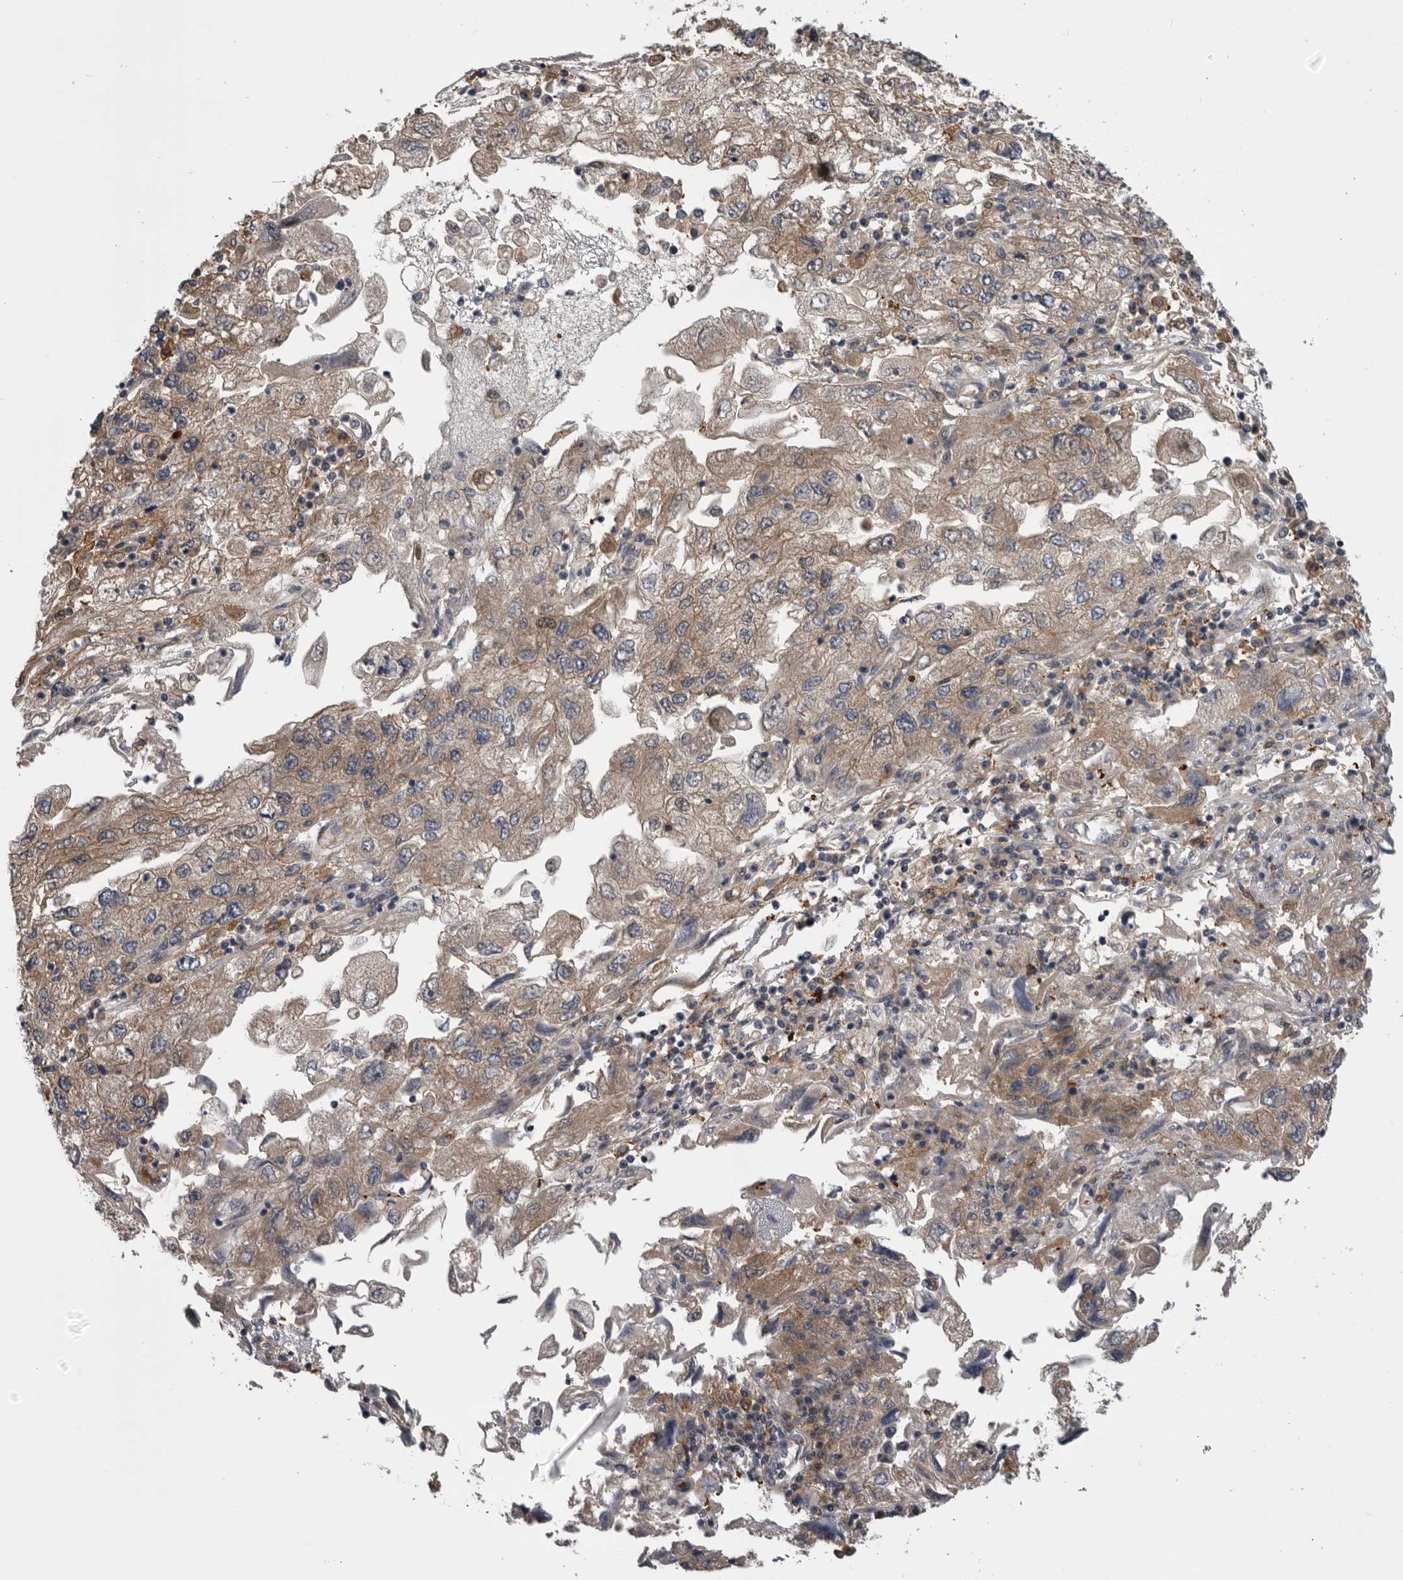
{"staining": {"intensity": "weak", "quantity": ">75%", "location": "cytoplasmic/membranous"}, "tissue": "endometrial cancer", "cell_type": "Tumor cells", "image_type": "cancer", "snomed": [{"axis": "morphology", "description": "Adenocarcinoma, NOS"}, {"axis": "topography", "description": "Endometrium"}], "caption": "Protein expression analysis of adenocarcinoma (endometrial) exhibits weak cytoplasmic/membranous positivity in about >75% of tumor cells. The staining was performed using DAB to visualize the protein expression in brown, while the nuclei were stained in blue with hematoxylin (Magnification: 20x).", "gene": "RAB3GAP2", "patient": {"sex": "female", "age": 49}}